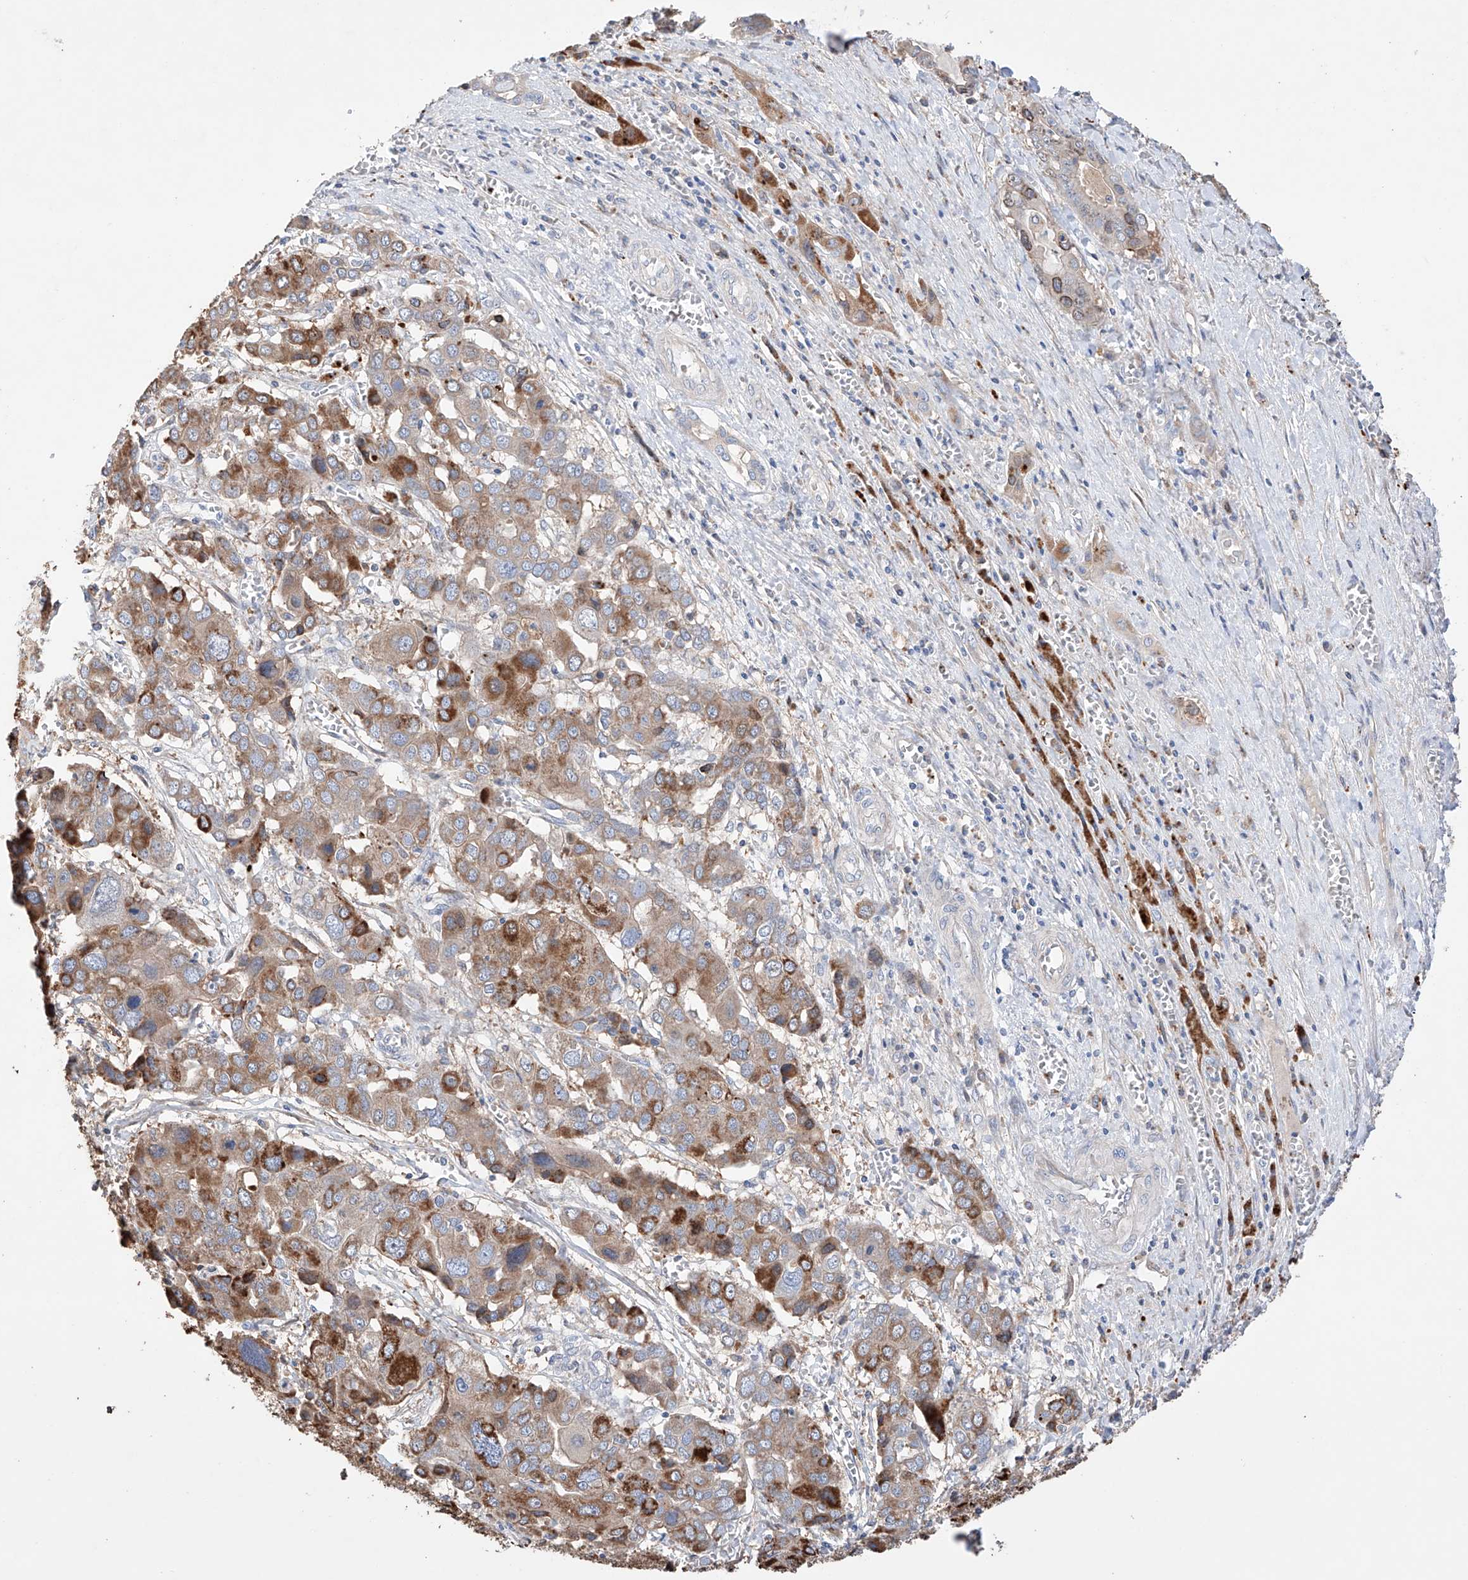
{"staining": {"intensity": "moderate", "quantity": ">75%", "location": "cytoplasmic/membranous"}, "tissue": "liver cancer", "cell_type": "Tumor cells", "image_type": "cancer", "snomed": [{"axis": "morphology", "description": "Cholangiocarcinoma"}, {"axis": "topography", "description": "Liver"}], "caption": "A brown stain shows moderate cytoplasmic/membranous expression of a protein in cholangiocarcinoma (liver) tumor cells.", "gene": "AFG1L", "patient": {"sex": "male", "age": 67}}